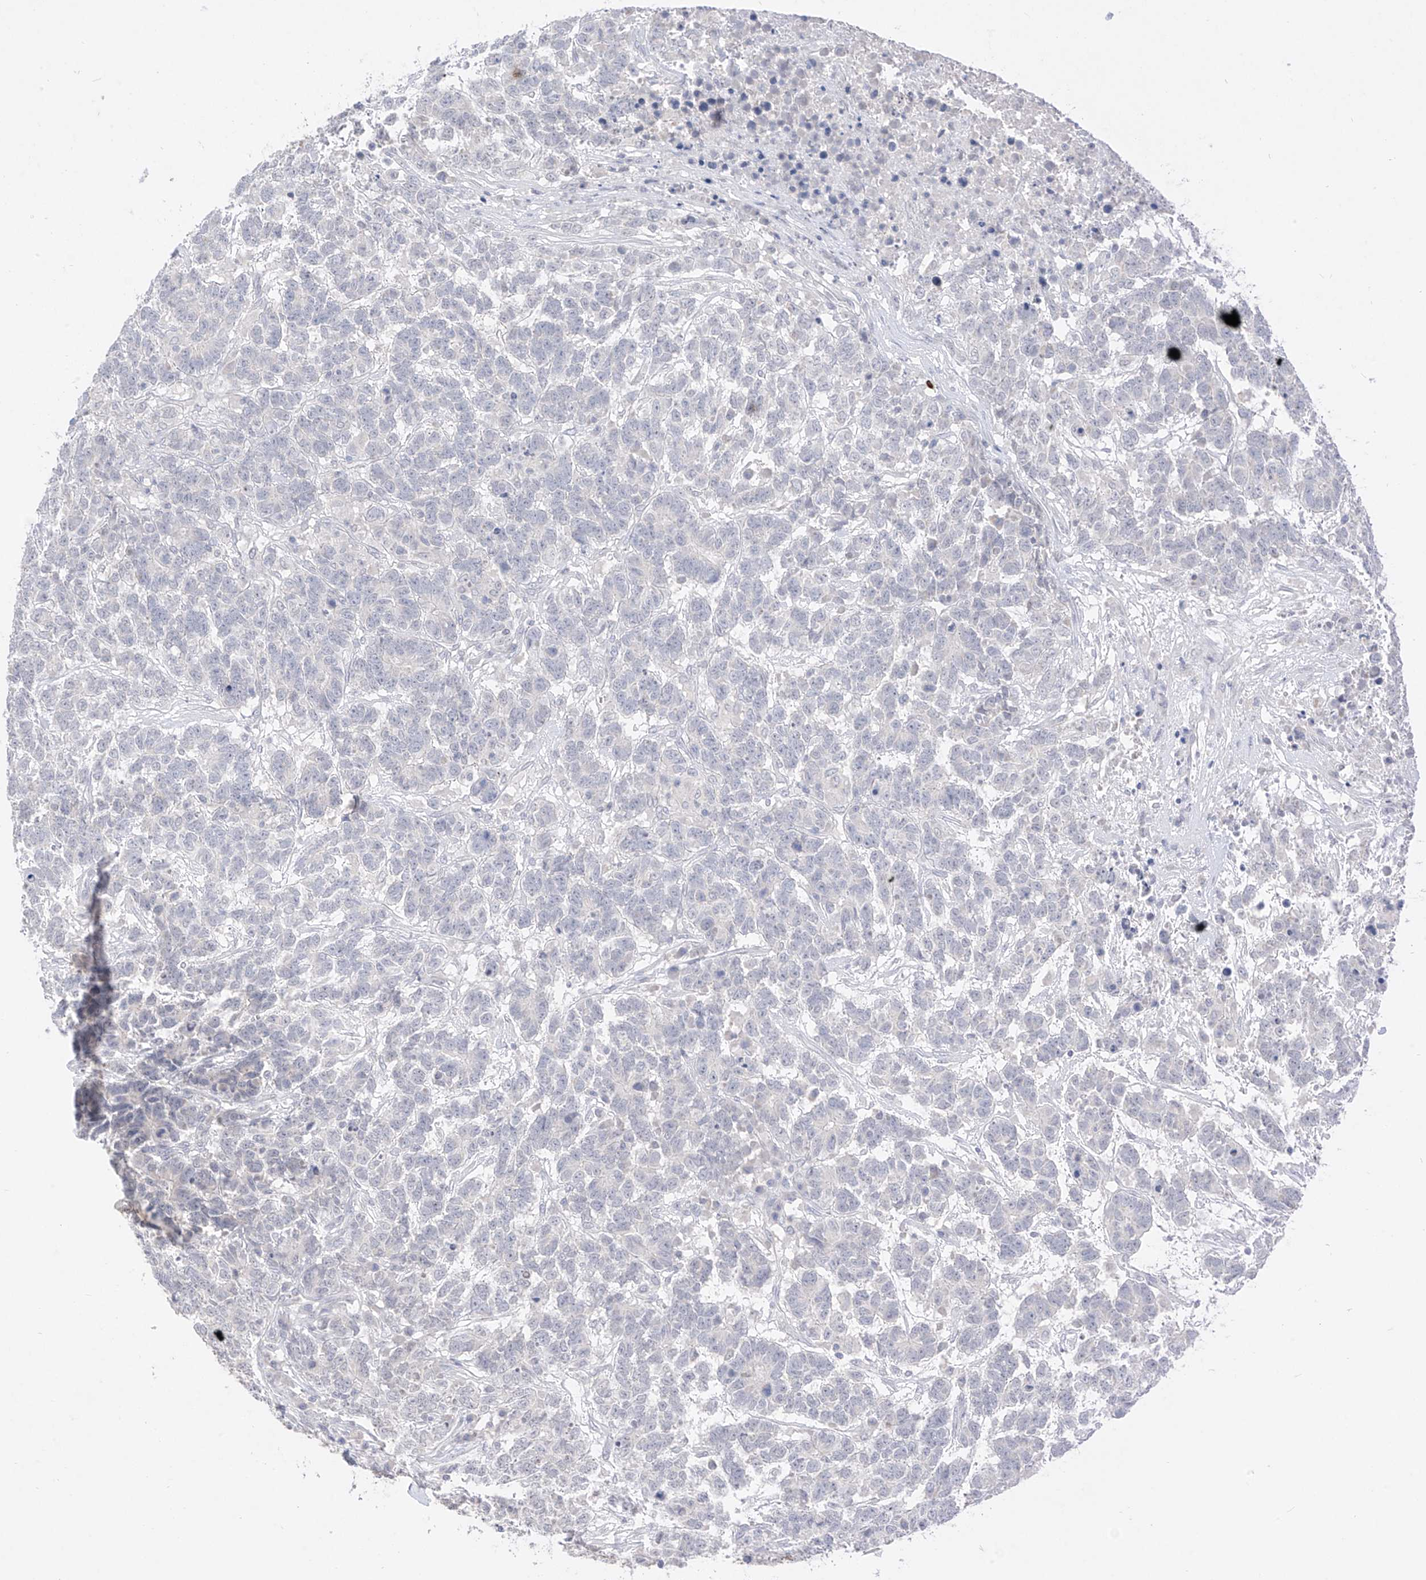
{"staining": {"intensity": "negative", "quantity": "none", "location": "none"}, "tissue": "testis cancer", "cell_type": "Tumor cells", "image_type": "cancer", "snomed": [{"axis": "morphology", "description": "Carcinoma, Embryonal, NOS"}, {"axis": "topography", "description": "Testis"}], "caption": "Photomicrograph shows no protein expression in tumor cells of testis cancer (embryonal carcinoma) tissue. (DAB immunohistochemistry (IHC), high magnification).", "gene": "BARX2", "patient": {"sex": "male", "age": 26}}